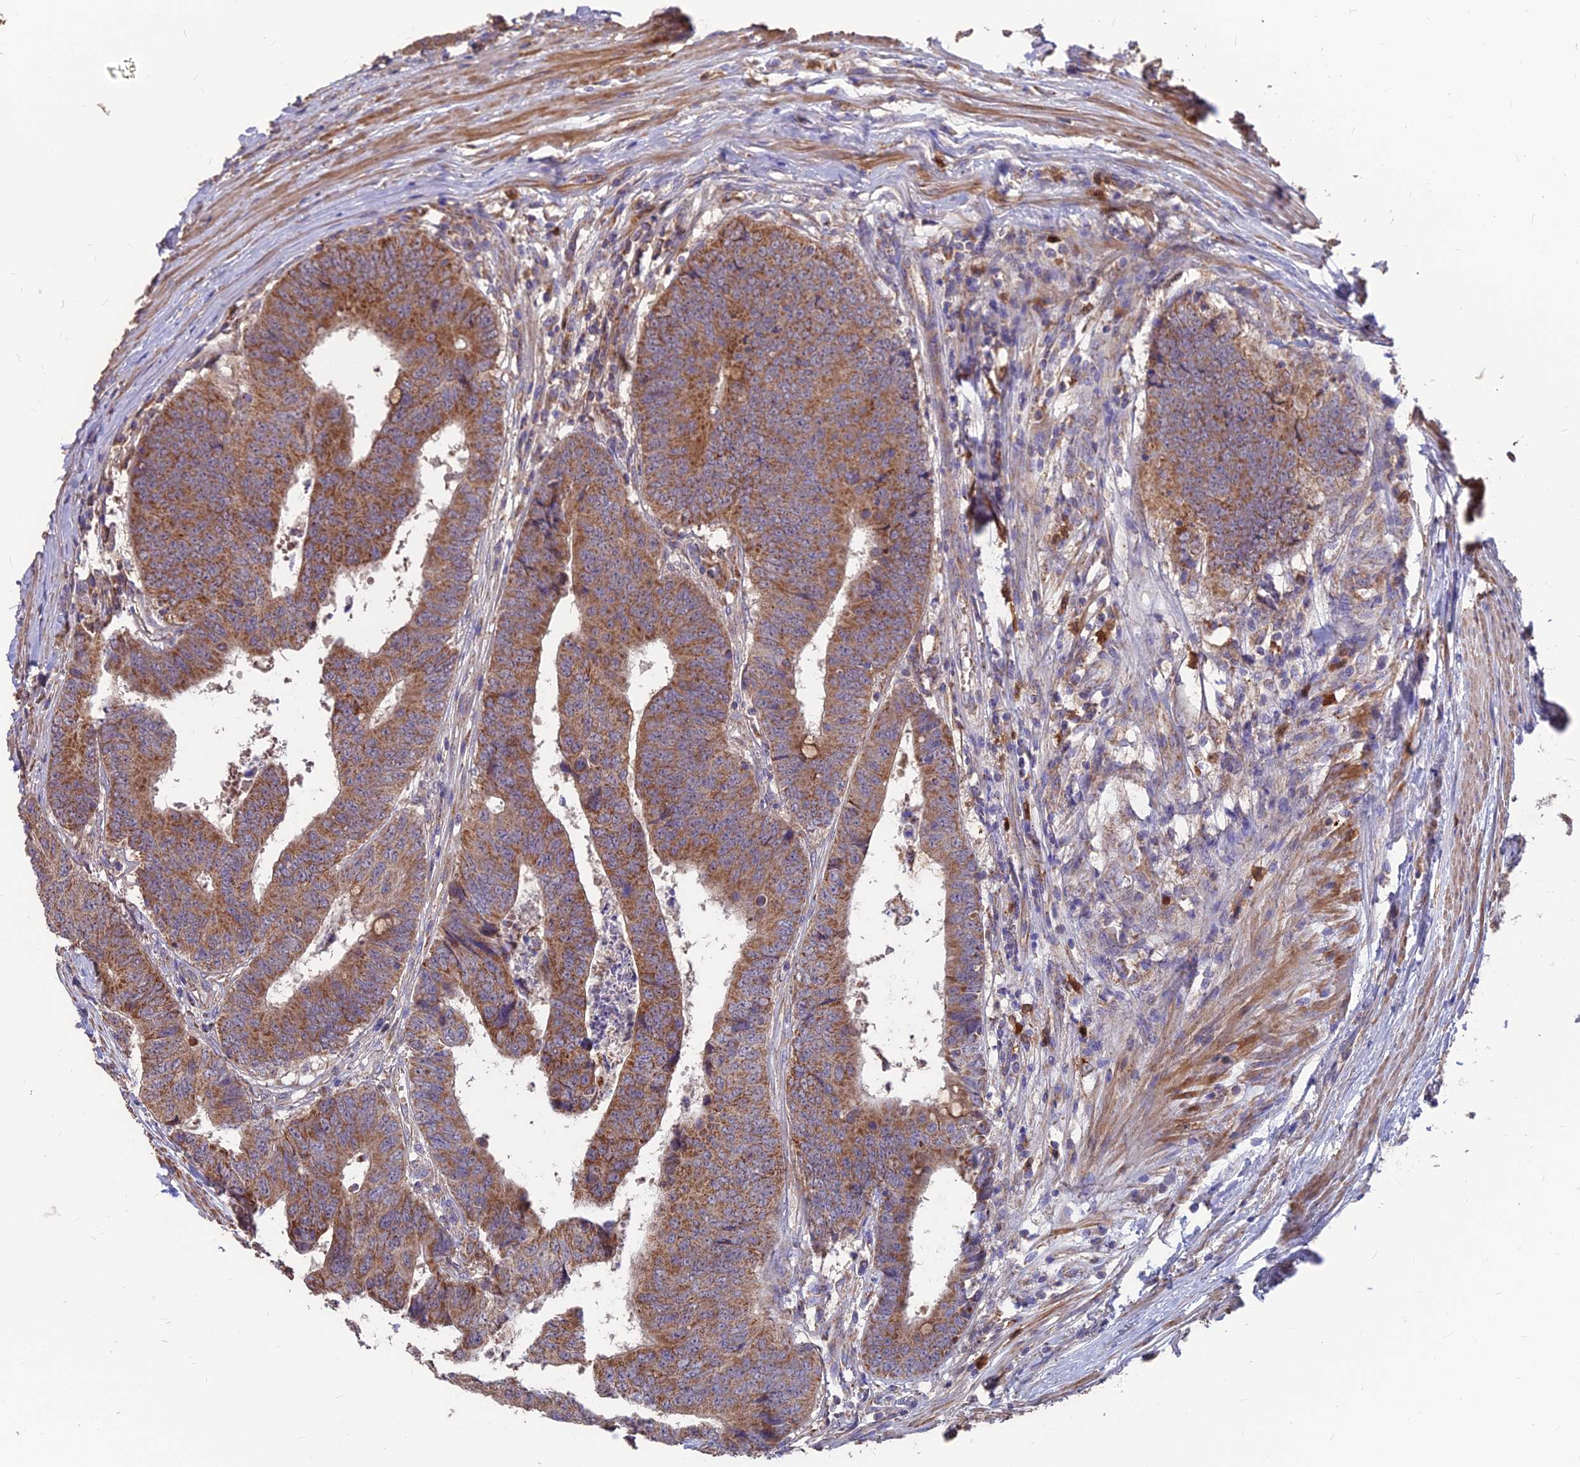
{"staining": {"intensity": "moderate", "quantity": ">75%", "location": "cytoplasmic/membranous"}, "tissue": "colorectal cancer", "cell_type": "Tumor cells", "image_type": "cancer", "snomed": [{"axis": "morphology", "description": "Adenocarcinoma, NOS"}, {"axis": "topography", "description": "Rectum"}], "caption": "Adenocarcinoma (colorectal) stained with a brown dye shows moderate cytoplasmic/membranous positive positivity in approximately >75% of tumor cells.", "gene": "IFT22", "patient": {"sex": "male", "age": 84}}